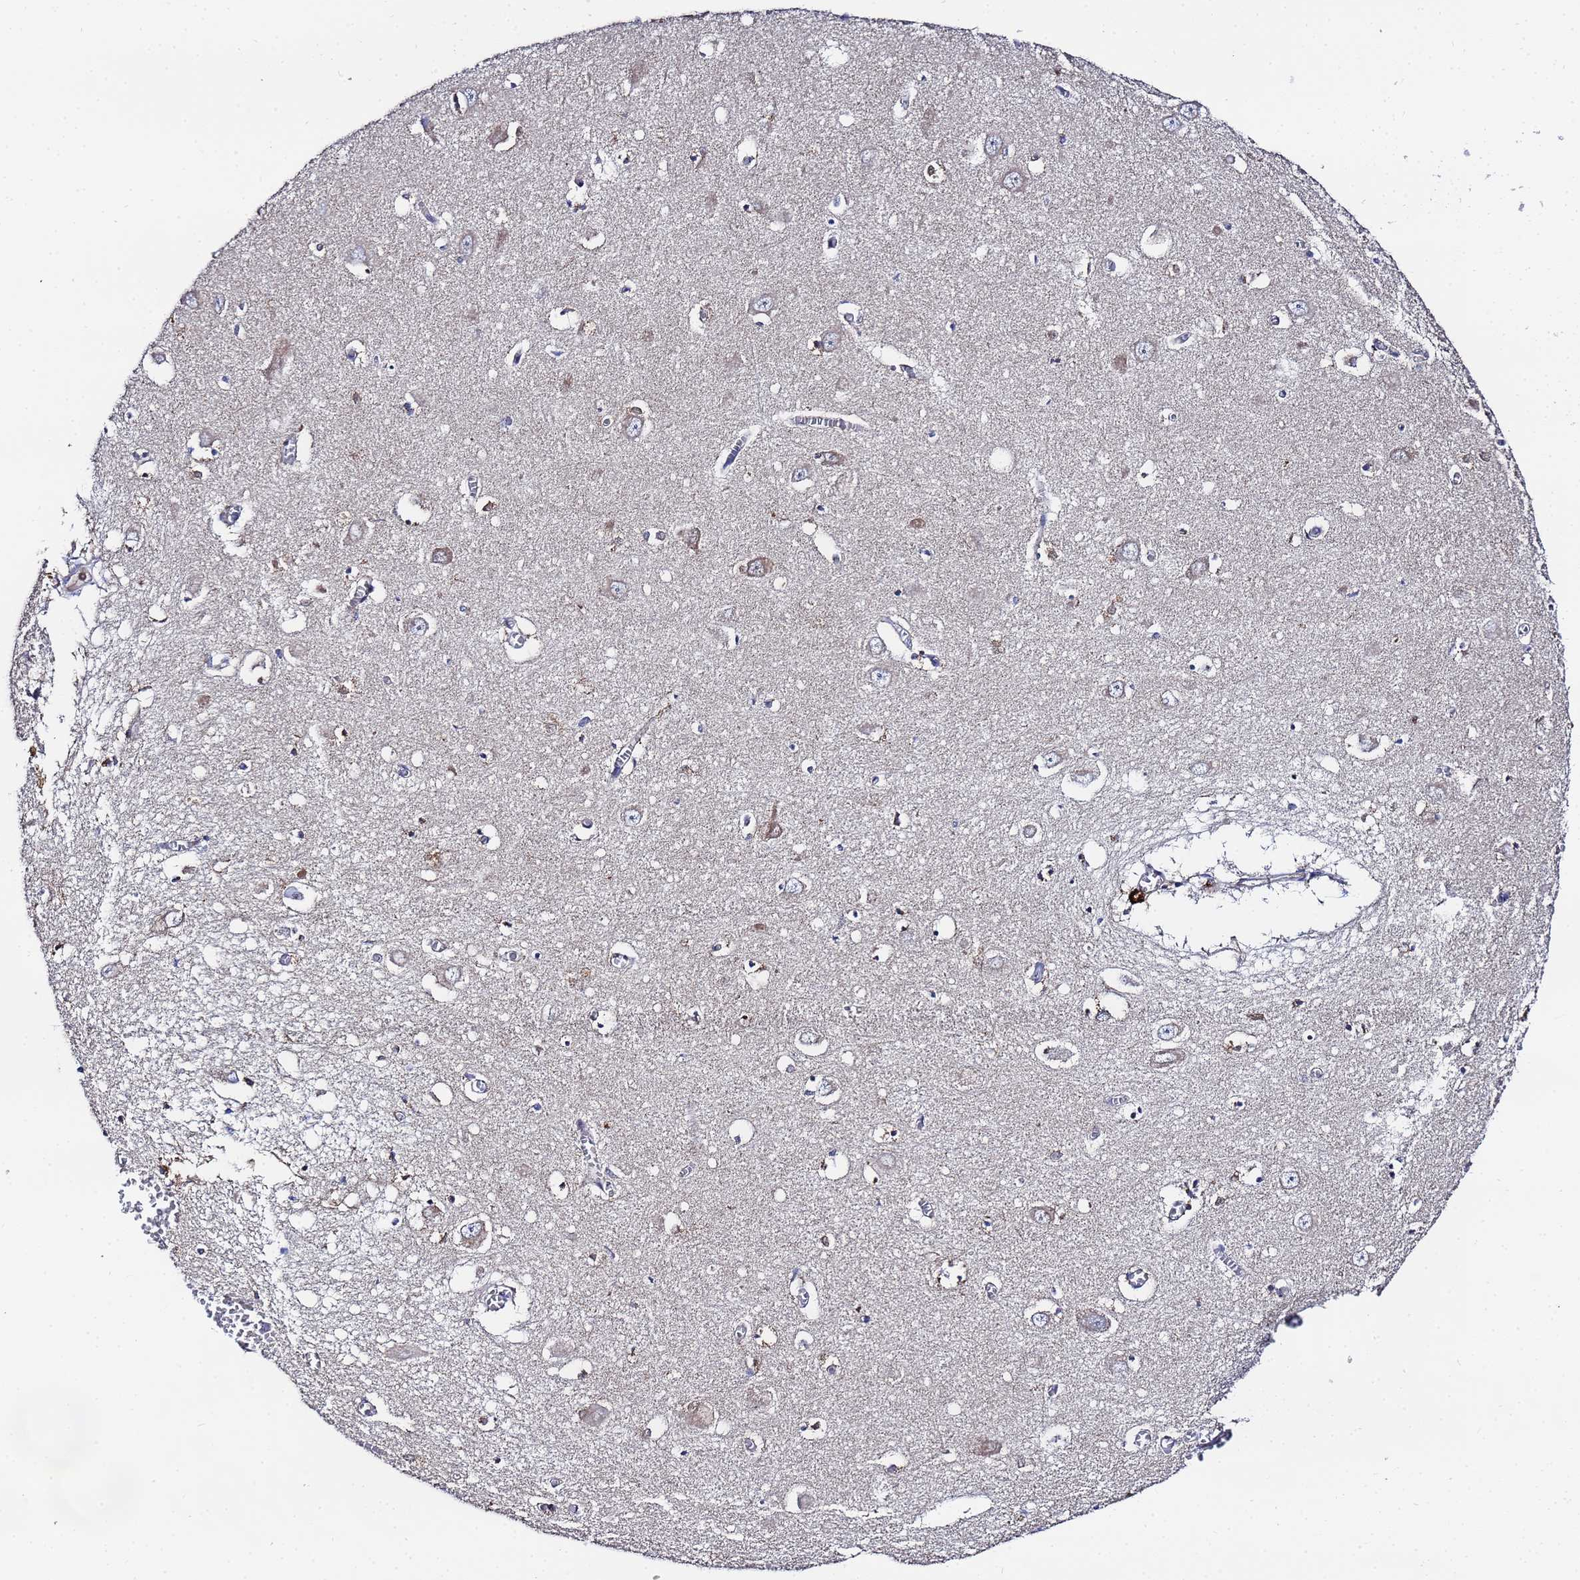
{"staining": {"intensity": "weak", "quantity": "25%-75%", "location": "cytoplasmic/membranous"}, "tissue": "hippocampus", "cell_type": "Glial cells", "image_type": "normal", "snomed": [{"axis": "morphology", "description": "Normal tissue, NOS"}, {"axis": "topography", "description": "Hippocampus"}], "caption": "A micrograph of human hippocampus stained for a protein reveals weak cytoplasmic/membranous brown staining in glial cells. Immunohistochemistry stains the protein of interest in brown and the nuclei are stained blue.", "gene": "FAHD2A", "patient": {"sex": "male", "age": 70}}